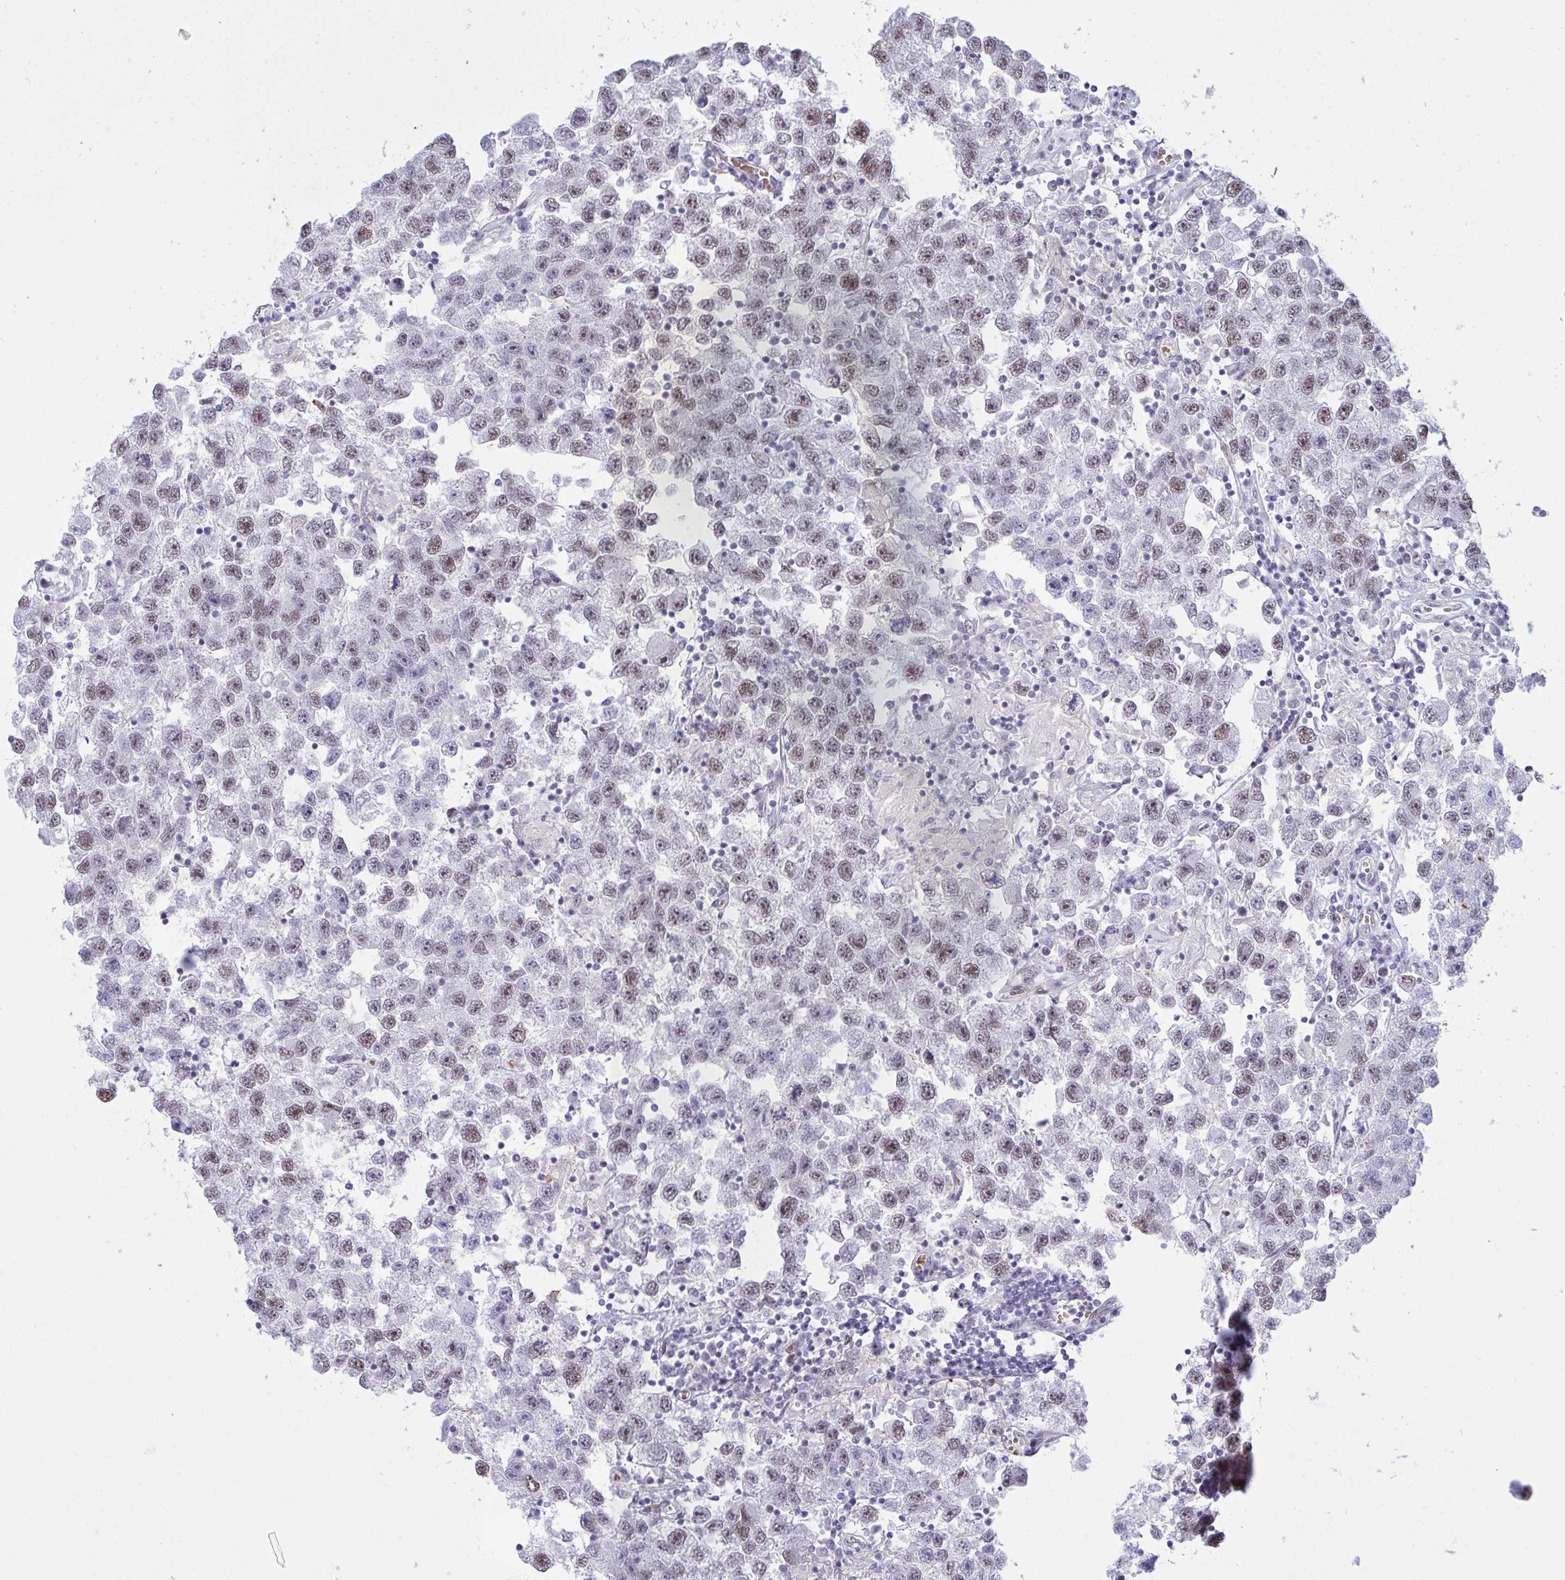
{"staining": {"intensity": "moderate", "quantity": ">75%", "location": "nuclear"}, "tissue": "testis cancer", "cell_type": "Tumor cells", "image_type": "cancer", "snomed": [{"axis": "morphology", "description": "Seminoma, NOS"}, {"axis": "topography", "description": "Testis"}], "caption": "Human testis seminoma stained for a protein (brown) reveals moderate nuclear positive positivity in approximately >75% of tumor cells.", "gene": "RBL1", "patient": {"sex": "male", "age": 26}}